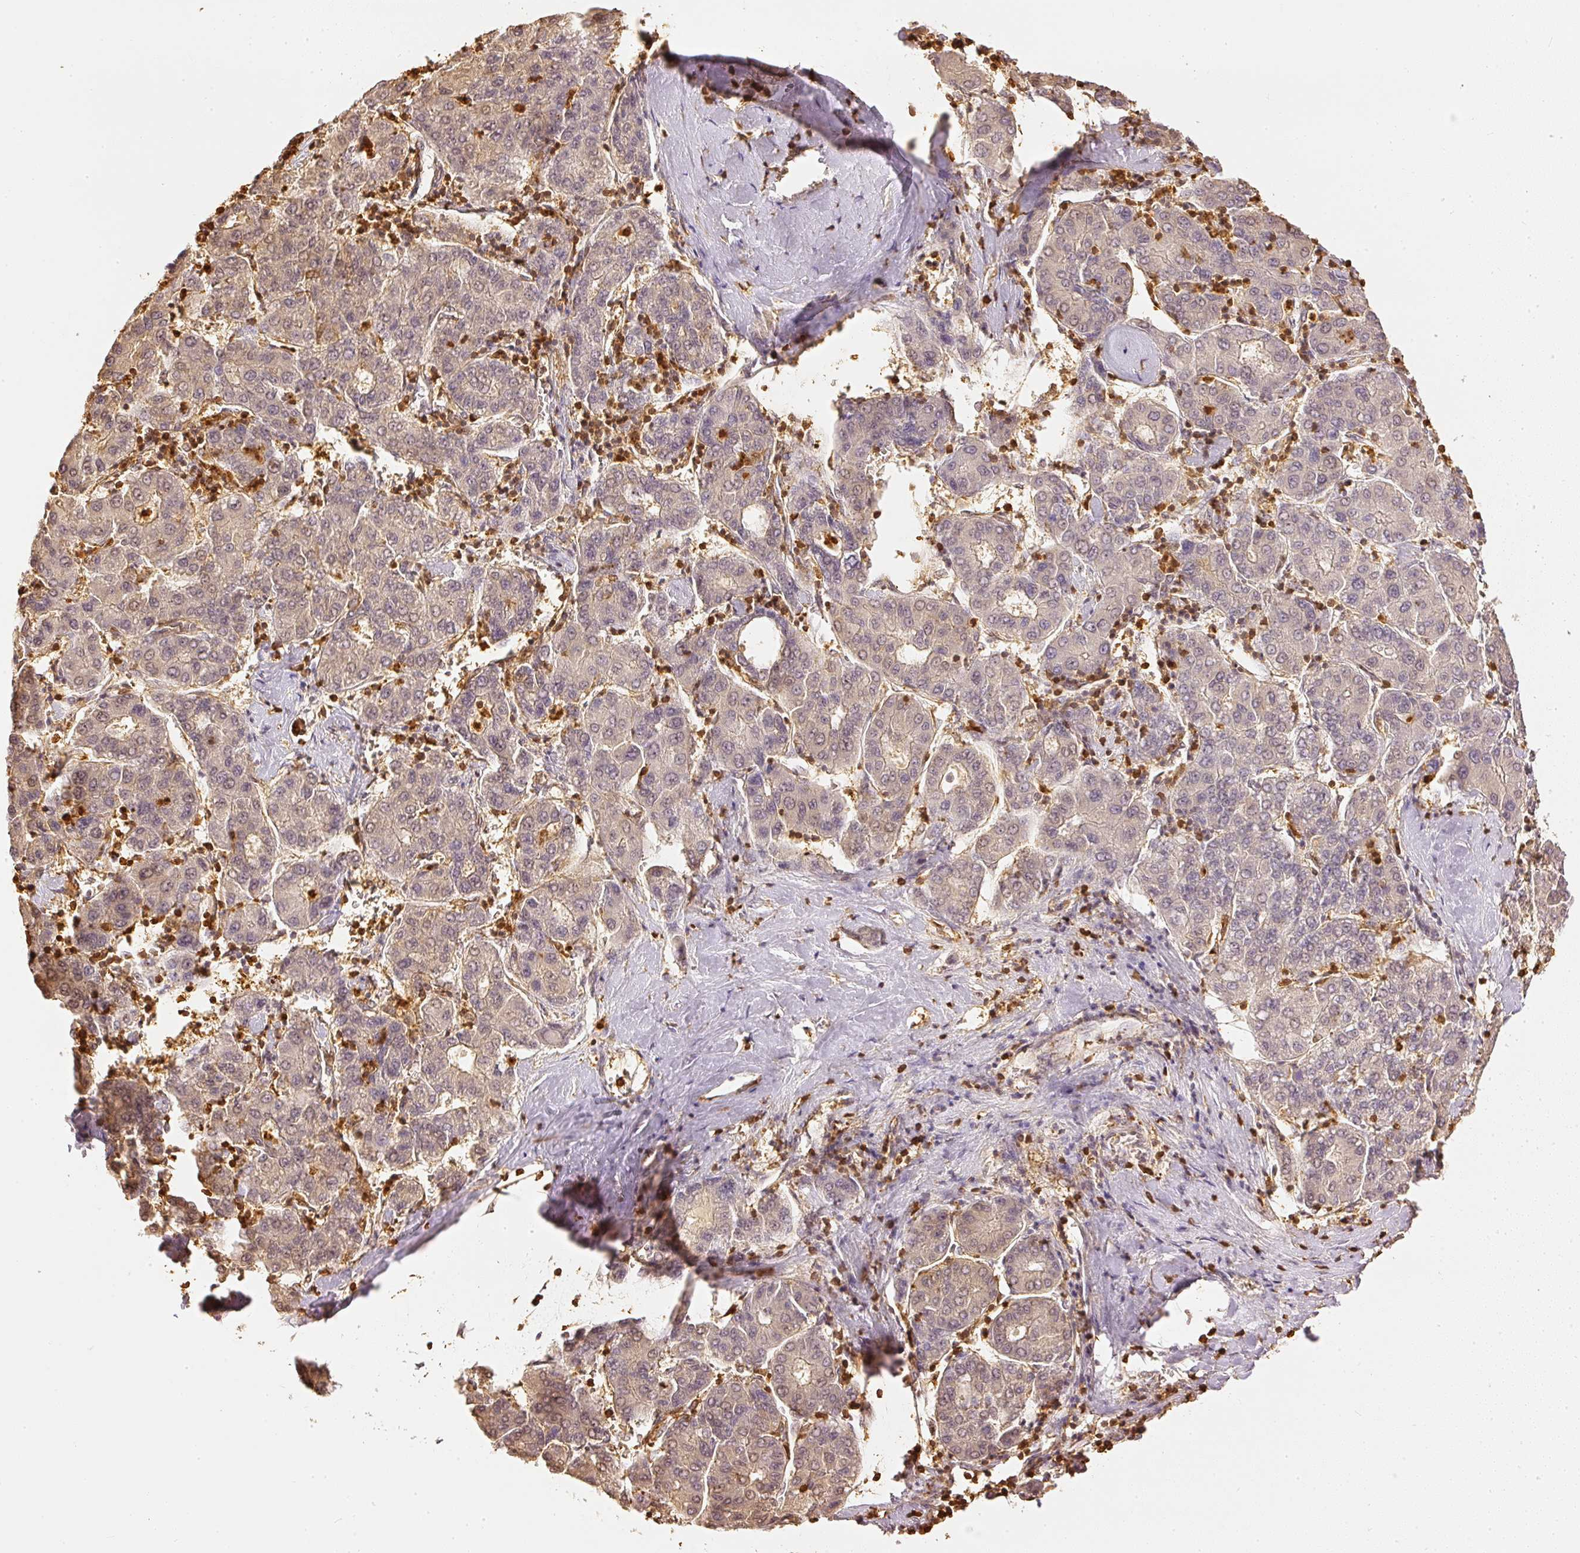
{"staining": {"intensity": "weak", "quantity": "<25%", "location": "cytoplasmic/membranous,nuclear"}, "tissue": "liver cancer", "cell_type": "Tumor cells", "image_type": "cancer", "snomed": [{"axis": "morphology", "description": "Carcinoma, Hepatocellular, NOS"}, {"axis": "topography", "description": "Liver"}], "caption": "Micrograph shows no protein staining in tumor cells of hepatocellular carcinoma (liver) tissue.", "gene": "PFN1", "patient": {"sex": "male", "age": 65}}